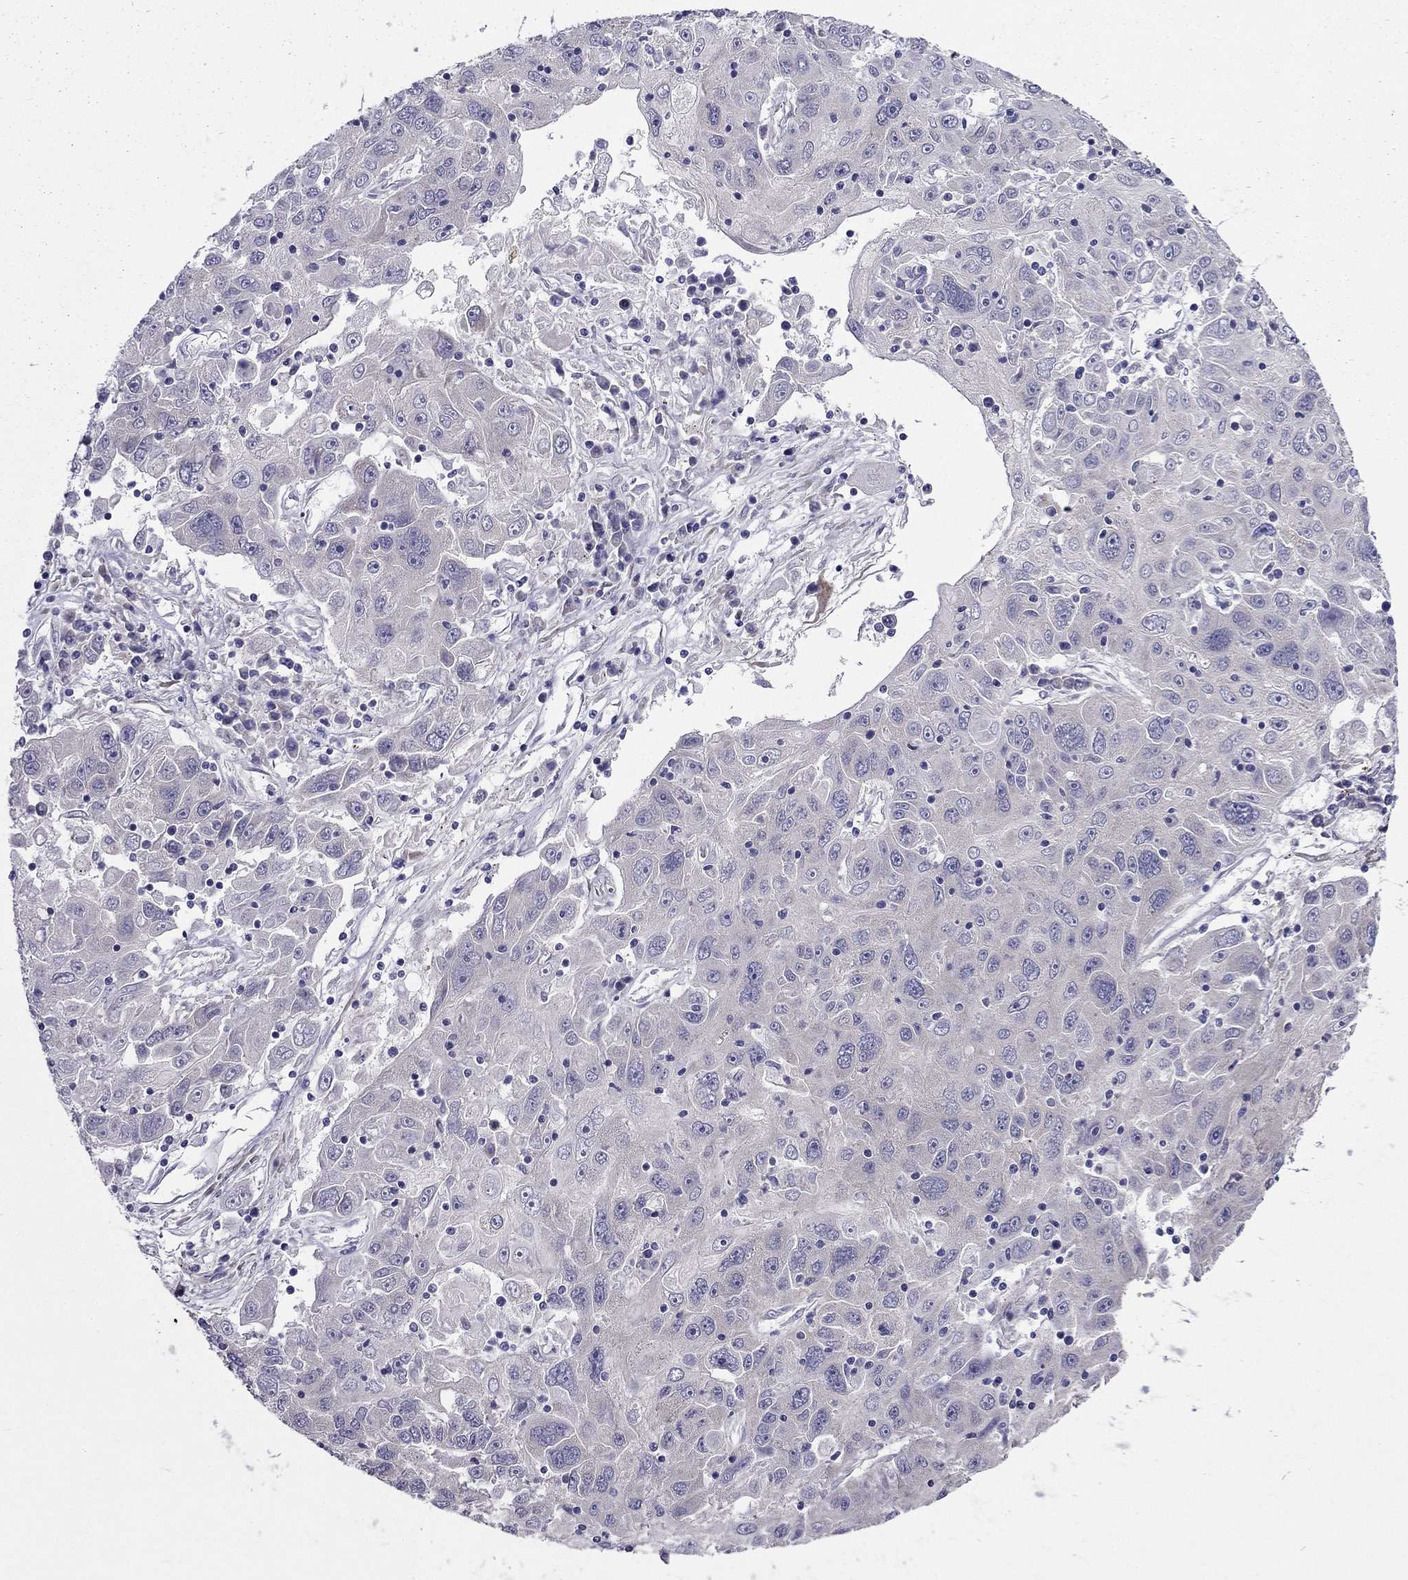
{"staining": {"intensity": "negative", "quantity": "none", "location": "none"}, "tissue": "stomach cancer", "cell_type": "Tumor cells", "image_type": "cancer", "snomed": [{"axis": "morphology", "description": "Adenocarcinoma, NOS"}, {"axis": "topography", "description": "Stomach"}], "caption": "Human adenocarcinoma (stomach) stained for a protein using immunohistochemistry shows no positivity in tumor cells.", "gene": "ARHGEF28", "patient": {"sex": "male", "age": 56}}